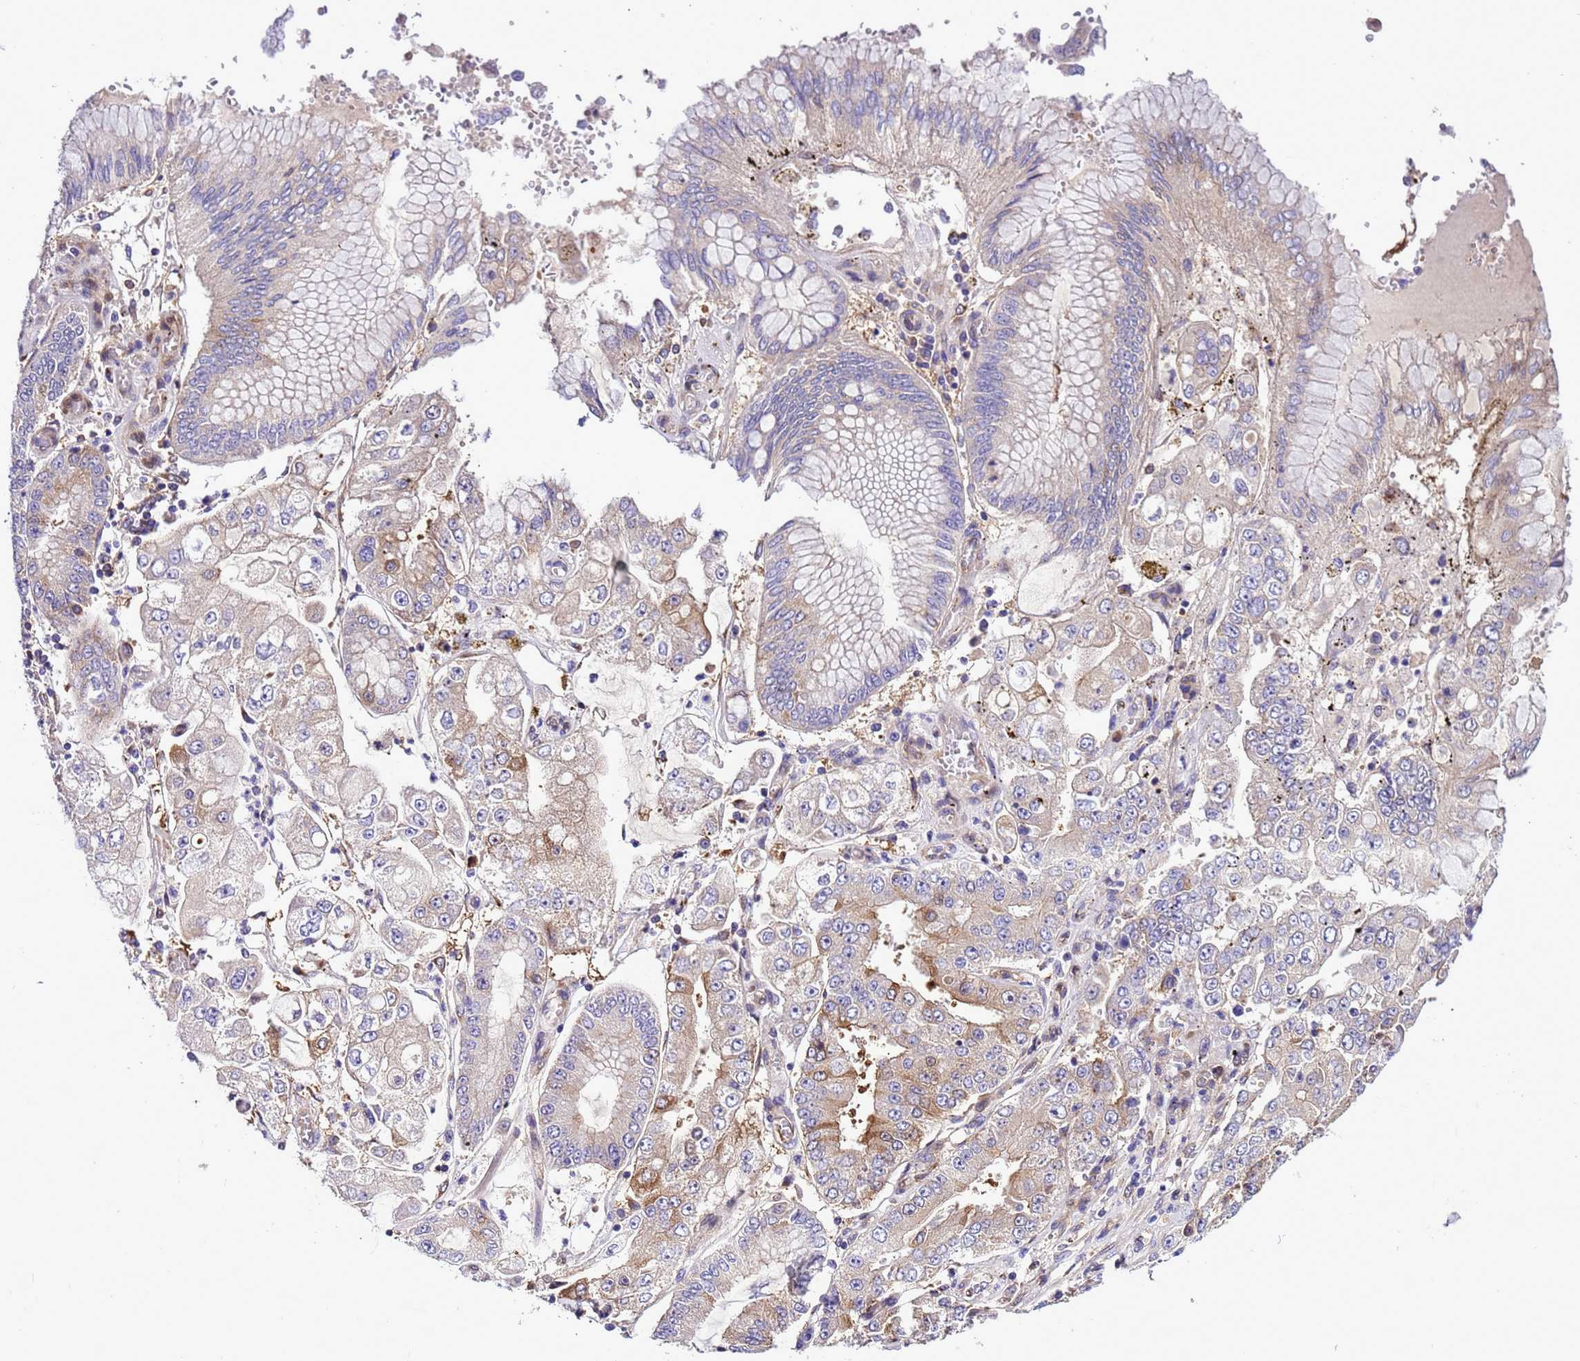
{"staining": {"intensity": "moderate", "quantity": "<25%", "location": "cytoplasmic/membranous"}, "tissue": "stomach cancer", "cell_type": "Tumor cells", "image_type": "cancer", "snomed": [{"axis": "morphology", "description": "Adenocarcinoma, NOS"}, {"axis": "topography", "description": "Stomach"}], "caption": "Adenocarcinoma (stomach) stained for a protein (brown) shows moderate cytoplasmic/membranous positive positivity in about <25% of tumor cells.", "gene": "RABEP2", "patient": {"sex": "male", "age": 76}}